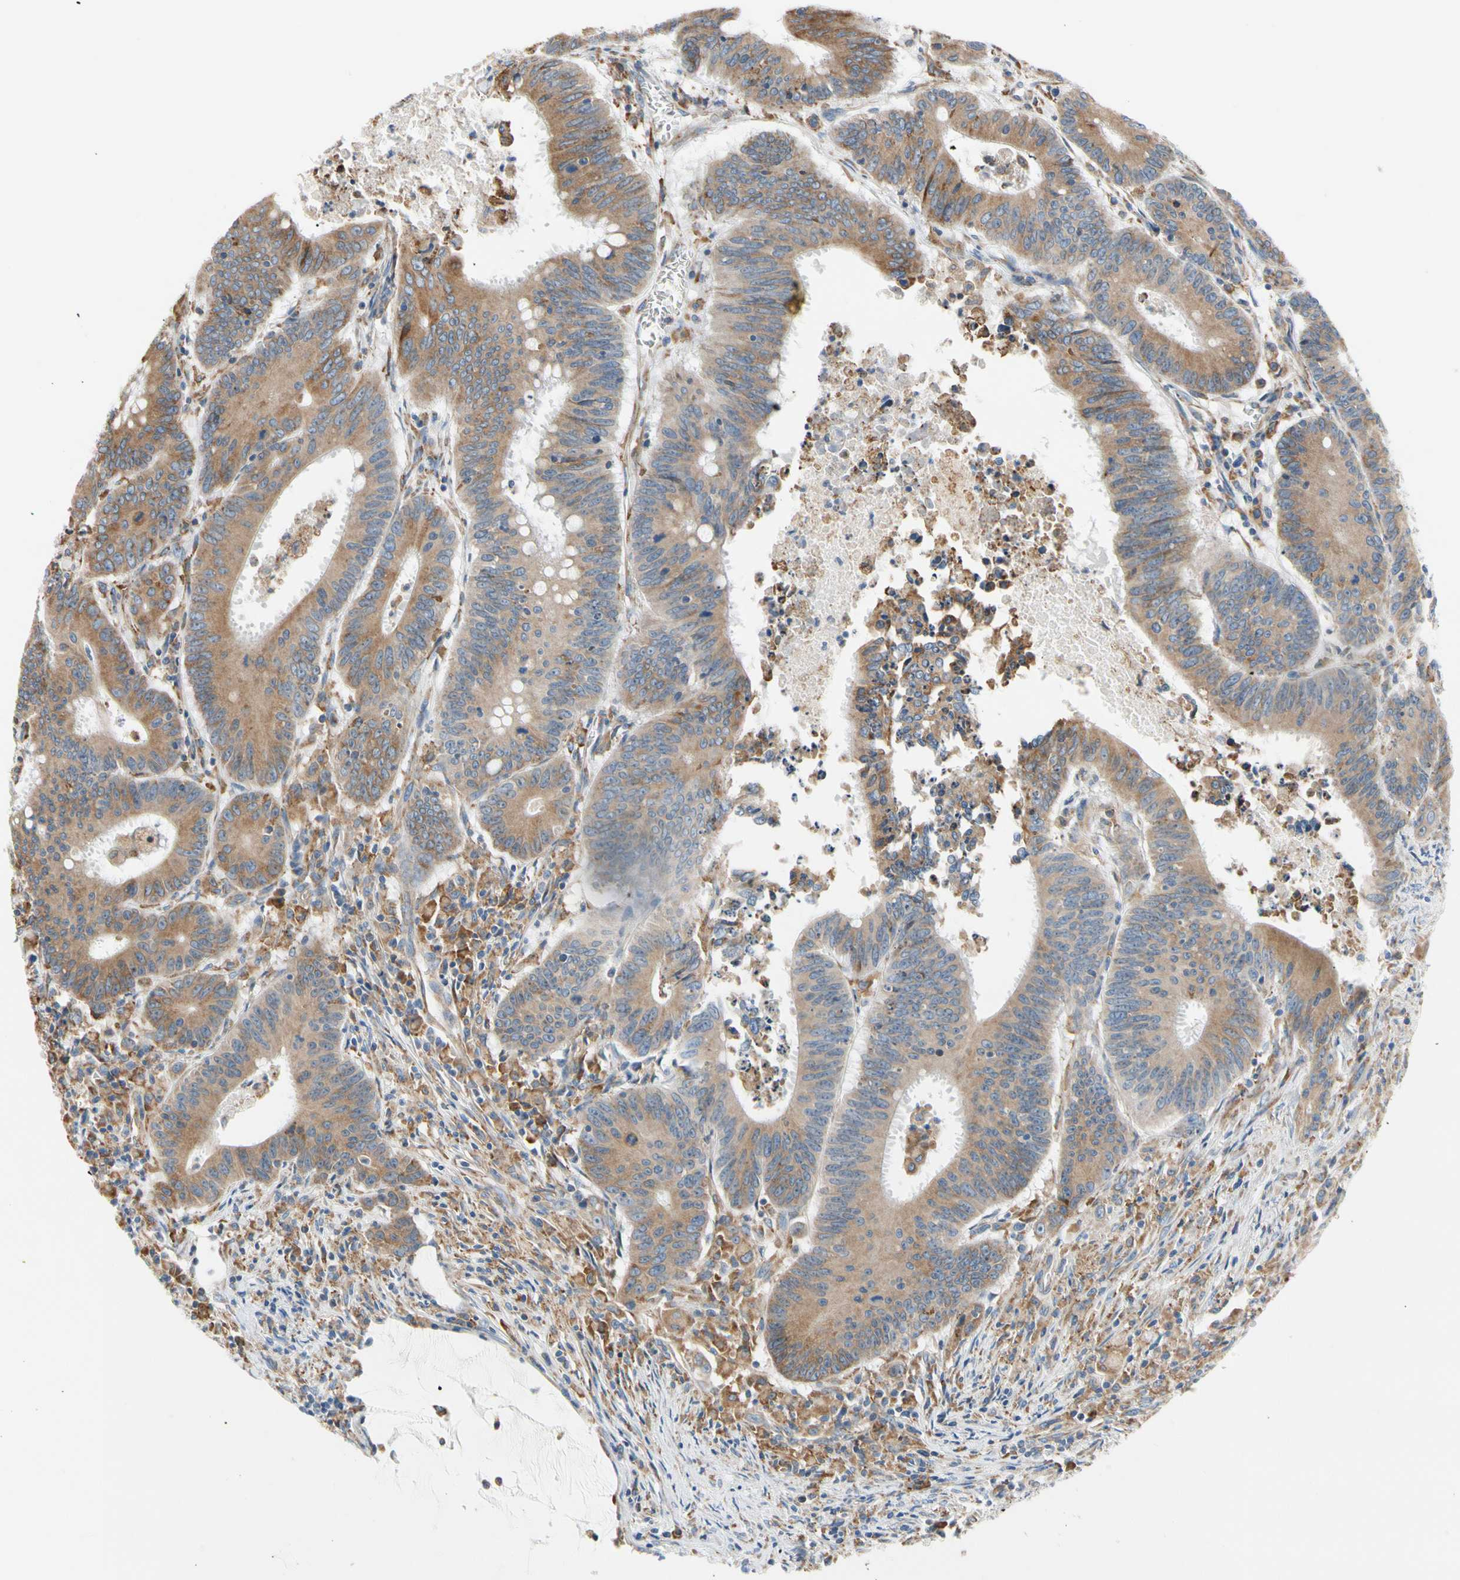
{"staining": {"intensity": "moderate", "quantity": ">75%", "location": "cytoplasmic/membranous"}, "tissue": "colorectal cancer", "cell_type": "Tumor cells", "image_type": "cancer", "snomed": [{"axis": "morphology", "description": "Adenocarcinoma, NOS"}, {"axis": "topography", "description": "Colon"}], "caption": "Protein expression analysis of human colorectal adenocarcinoma reveals moderate cytoplasmic/membranous staining in about >75% of tumor cells.", "gene": "STXBP1", "patient": {"sex": "male", "age": 45}}